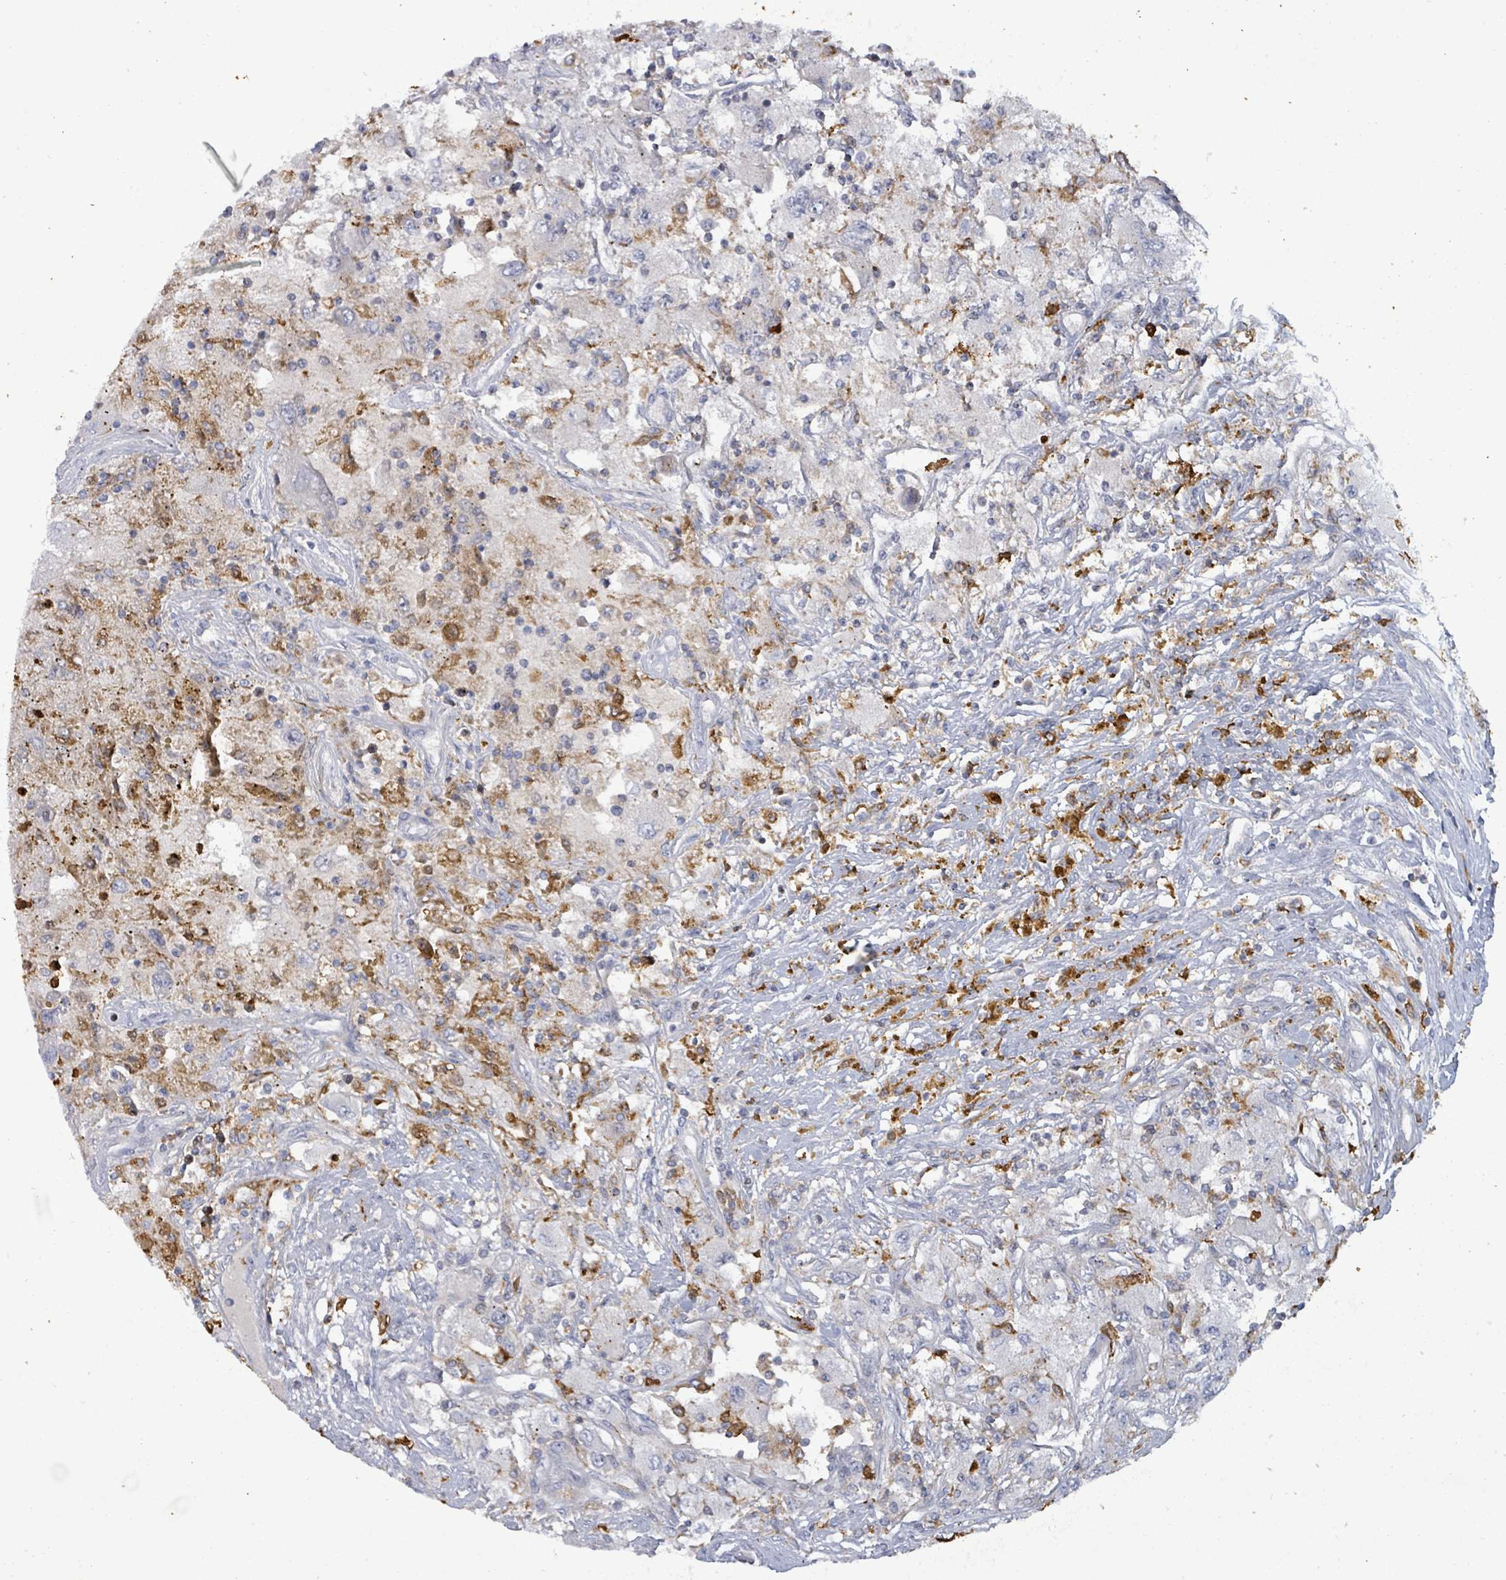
{"staining": {"intensity": "negative", "quantity": "none", "location": "none"}, "tissue": "renal cancer", "cell_type": "Tumor cells", "image_type": "cancer", "snomed": [{"axis": "morphology", "description": "Adenocarcinoma, NOS"}, {"axis": "topography", "description": "Kidney"}], "caption": "An immunohistochemistry (IHC) image of adenocarcinoma (renal) is shown. There is no staining in tumor cells of adenocarcinoma (renal).", "gene": "FAM210A", "patient": {"sex": "female", "age": 67}}